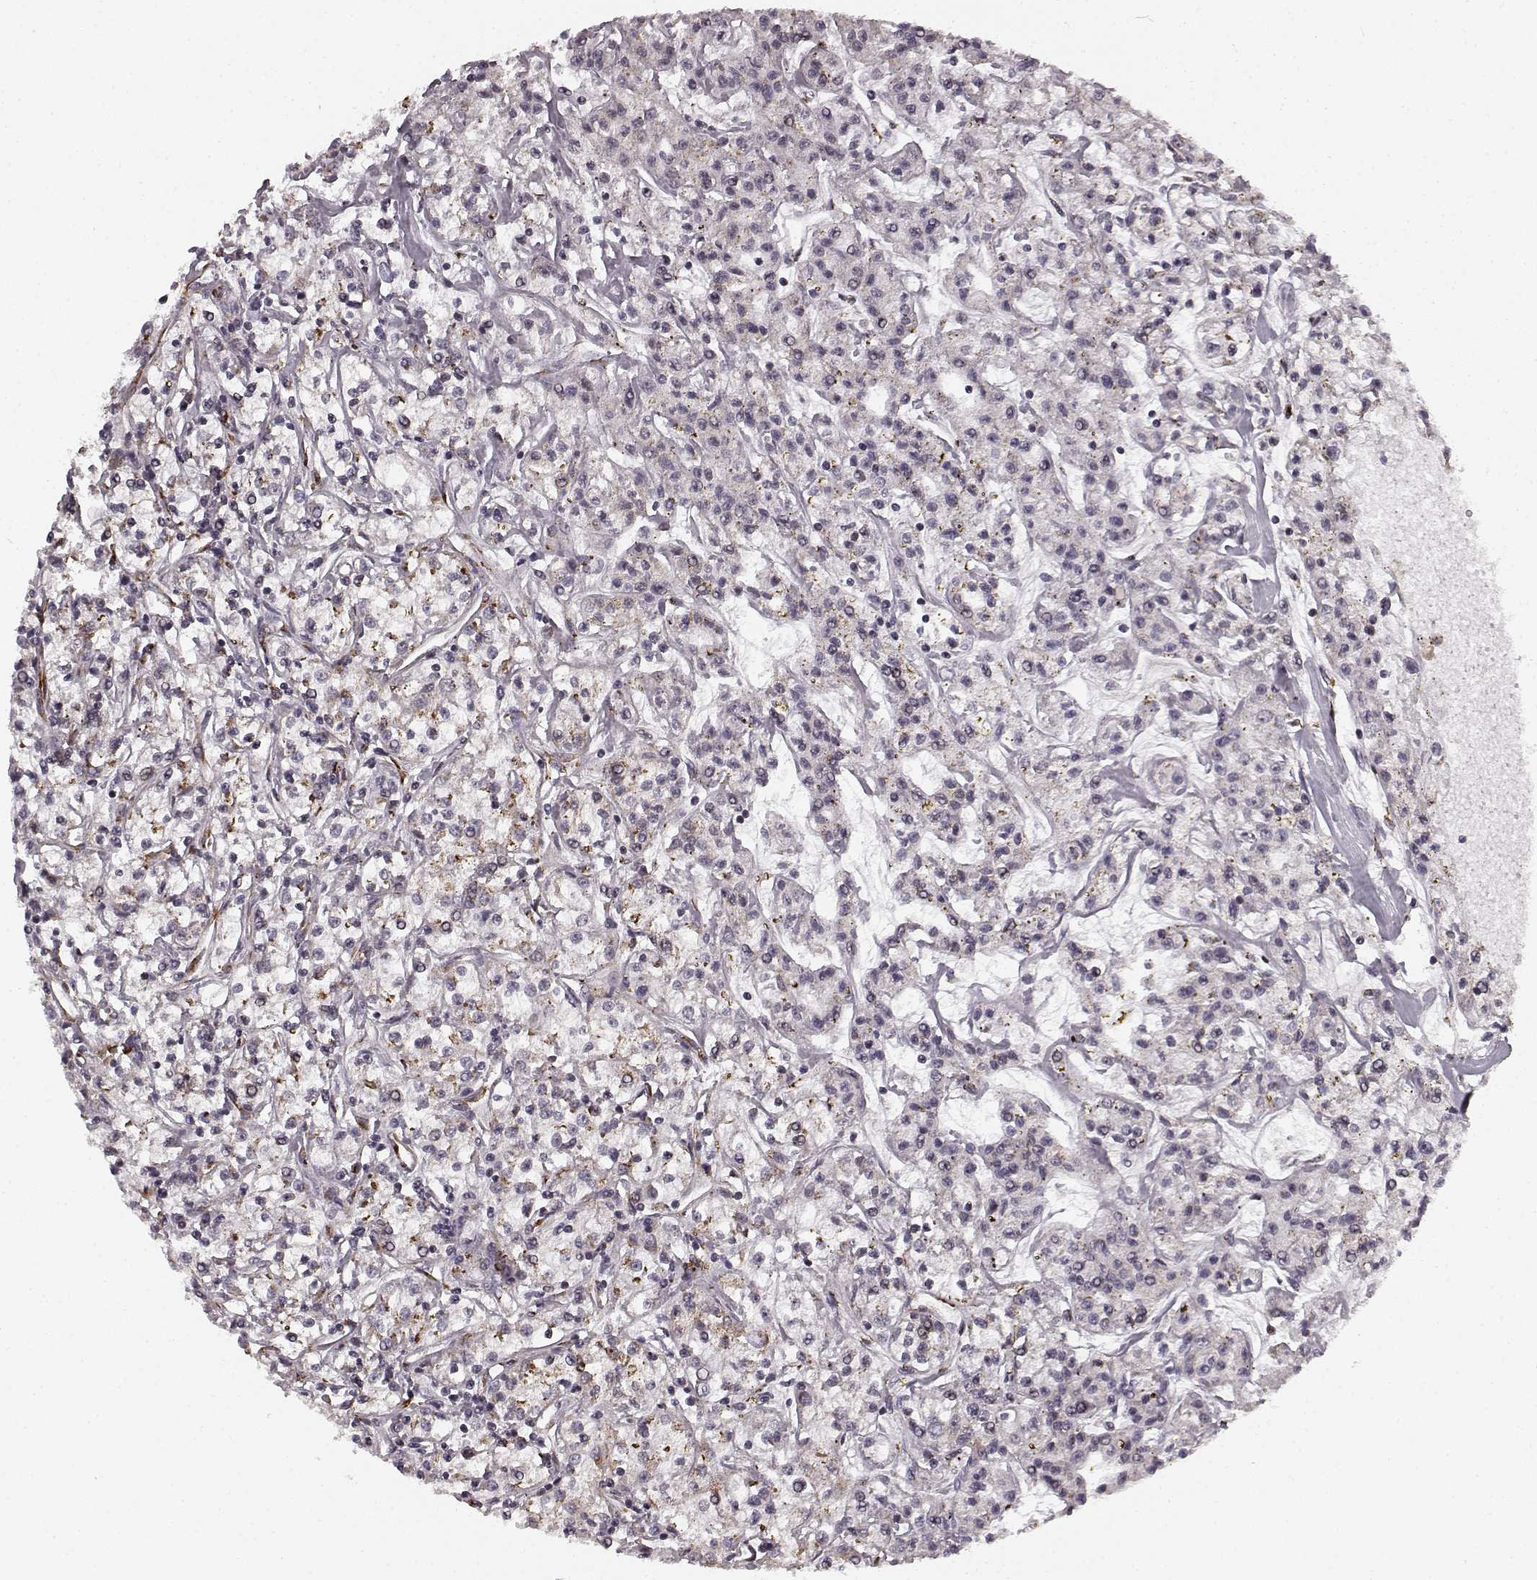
{"staining": {"intensity": "negative", "quantity": "none", "location": "none"}, "tissue": "renal cancer", "cell_type": "Tumor cells", "image_type": "cancer", "snomed": [{"axis": "morphology", "description": "Adenocarcinoma, NOS"}, {"axis": "topography", "description": "Kidney"}], "caption": "Tumor cells show no significant protein staining in renal cancer.", "gene": "TMEM14A", "patient": {"sex": "female", "age": 59}}